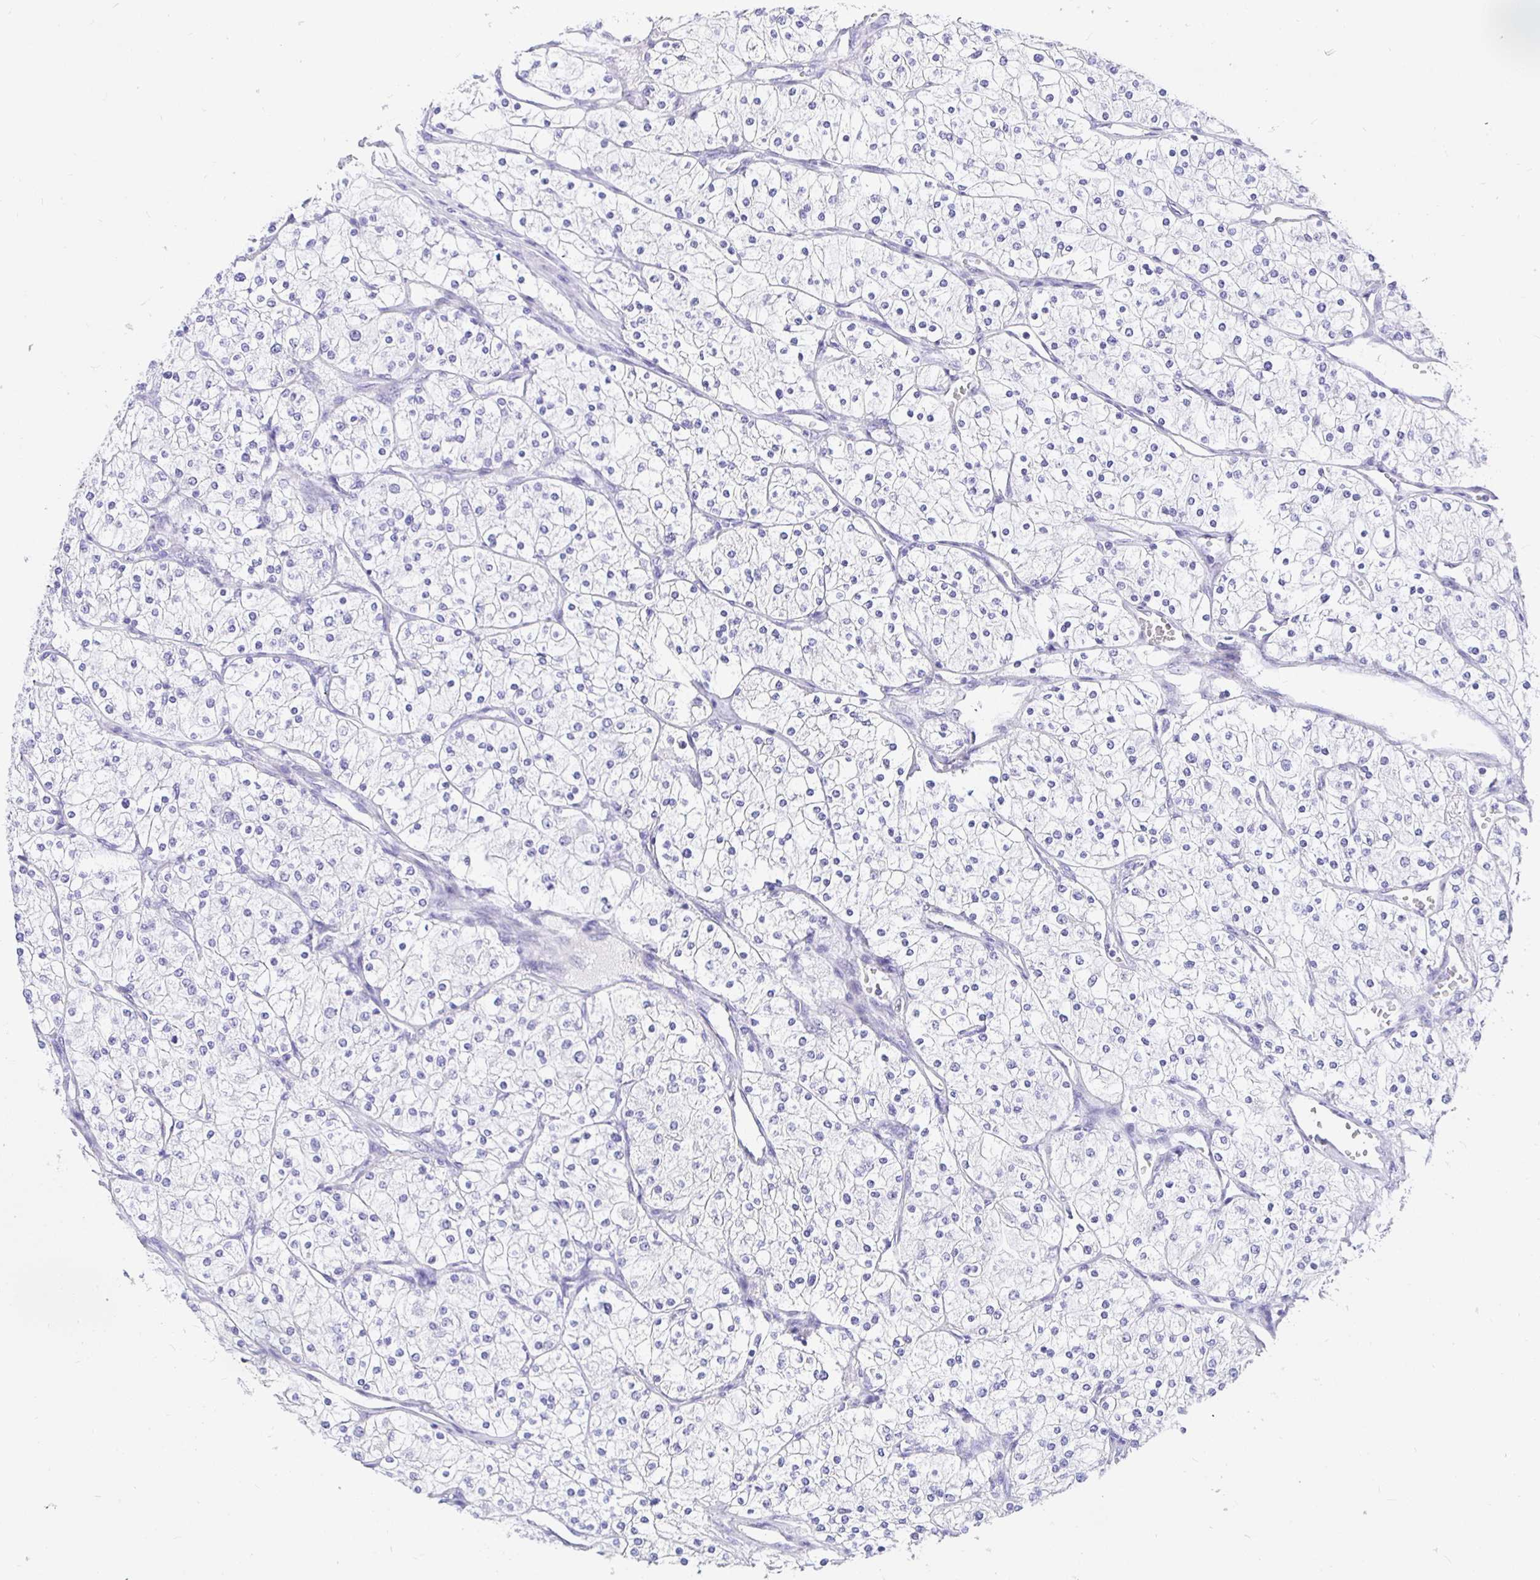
{"staining": {"intensity": "negative", "quantity": "none", "location": "none"}, "tissue": "renal cancer", "cell_type": "Tumor cells", "image_type": "cancer", "snomed": [{"axis": "morphology", "description": "Adenocarcinoma, NOS"}, {"axis": "topography", "description": "Kidney"}], "caption": "Human renal adenocarcinoma stained for a protein using immunohistochemistry demonstrates no positivity in tumor cells.", "gene": "EZHIP", "patient": {"sex": "male", "age": 80}}